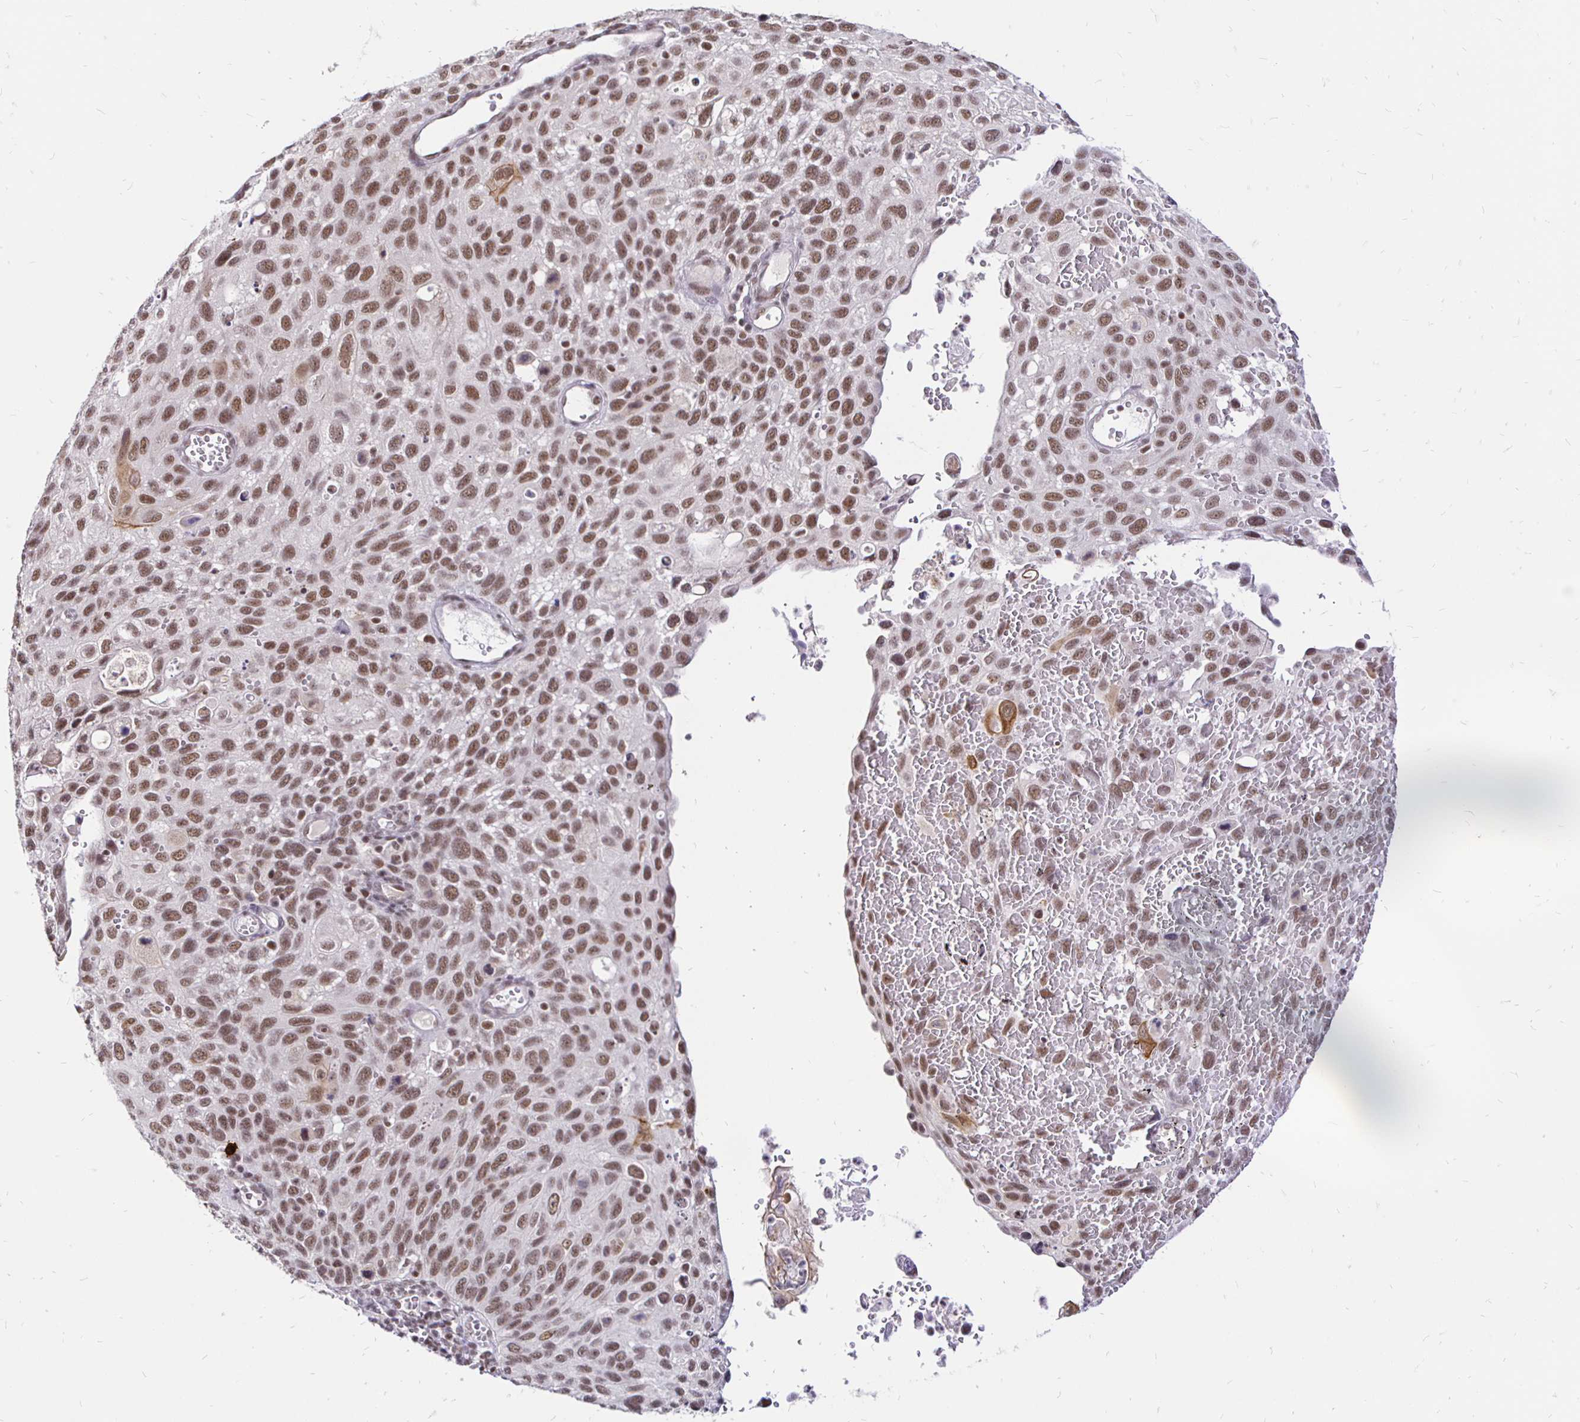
{"staining": {"intensity": "moderate", "quantity": ">75%", "location": "nuclear"}, "tissue": "cervical cancer", "cell_type": "Tumor cells", "image_type": "cancer", "snomed": [{"axis": "morphology", "description": "Squamous cell carcinoma, NOS"}, {"axis": "topography", "description": "Cervix"}], "caption": "The photomicrograph displays a brown stain indicating the presence of a protein in the nuclear of tumor cells in cervical squamous cell carcinoma.", "gene": "SIN3A", "patient": {"sex": "female", "age": 70}}